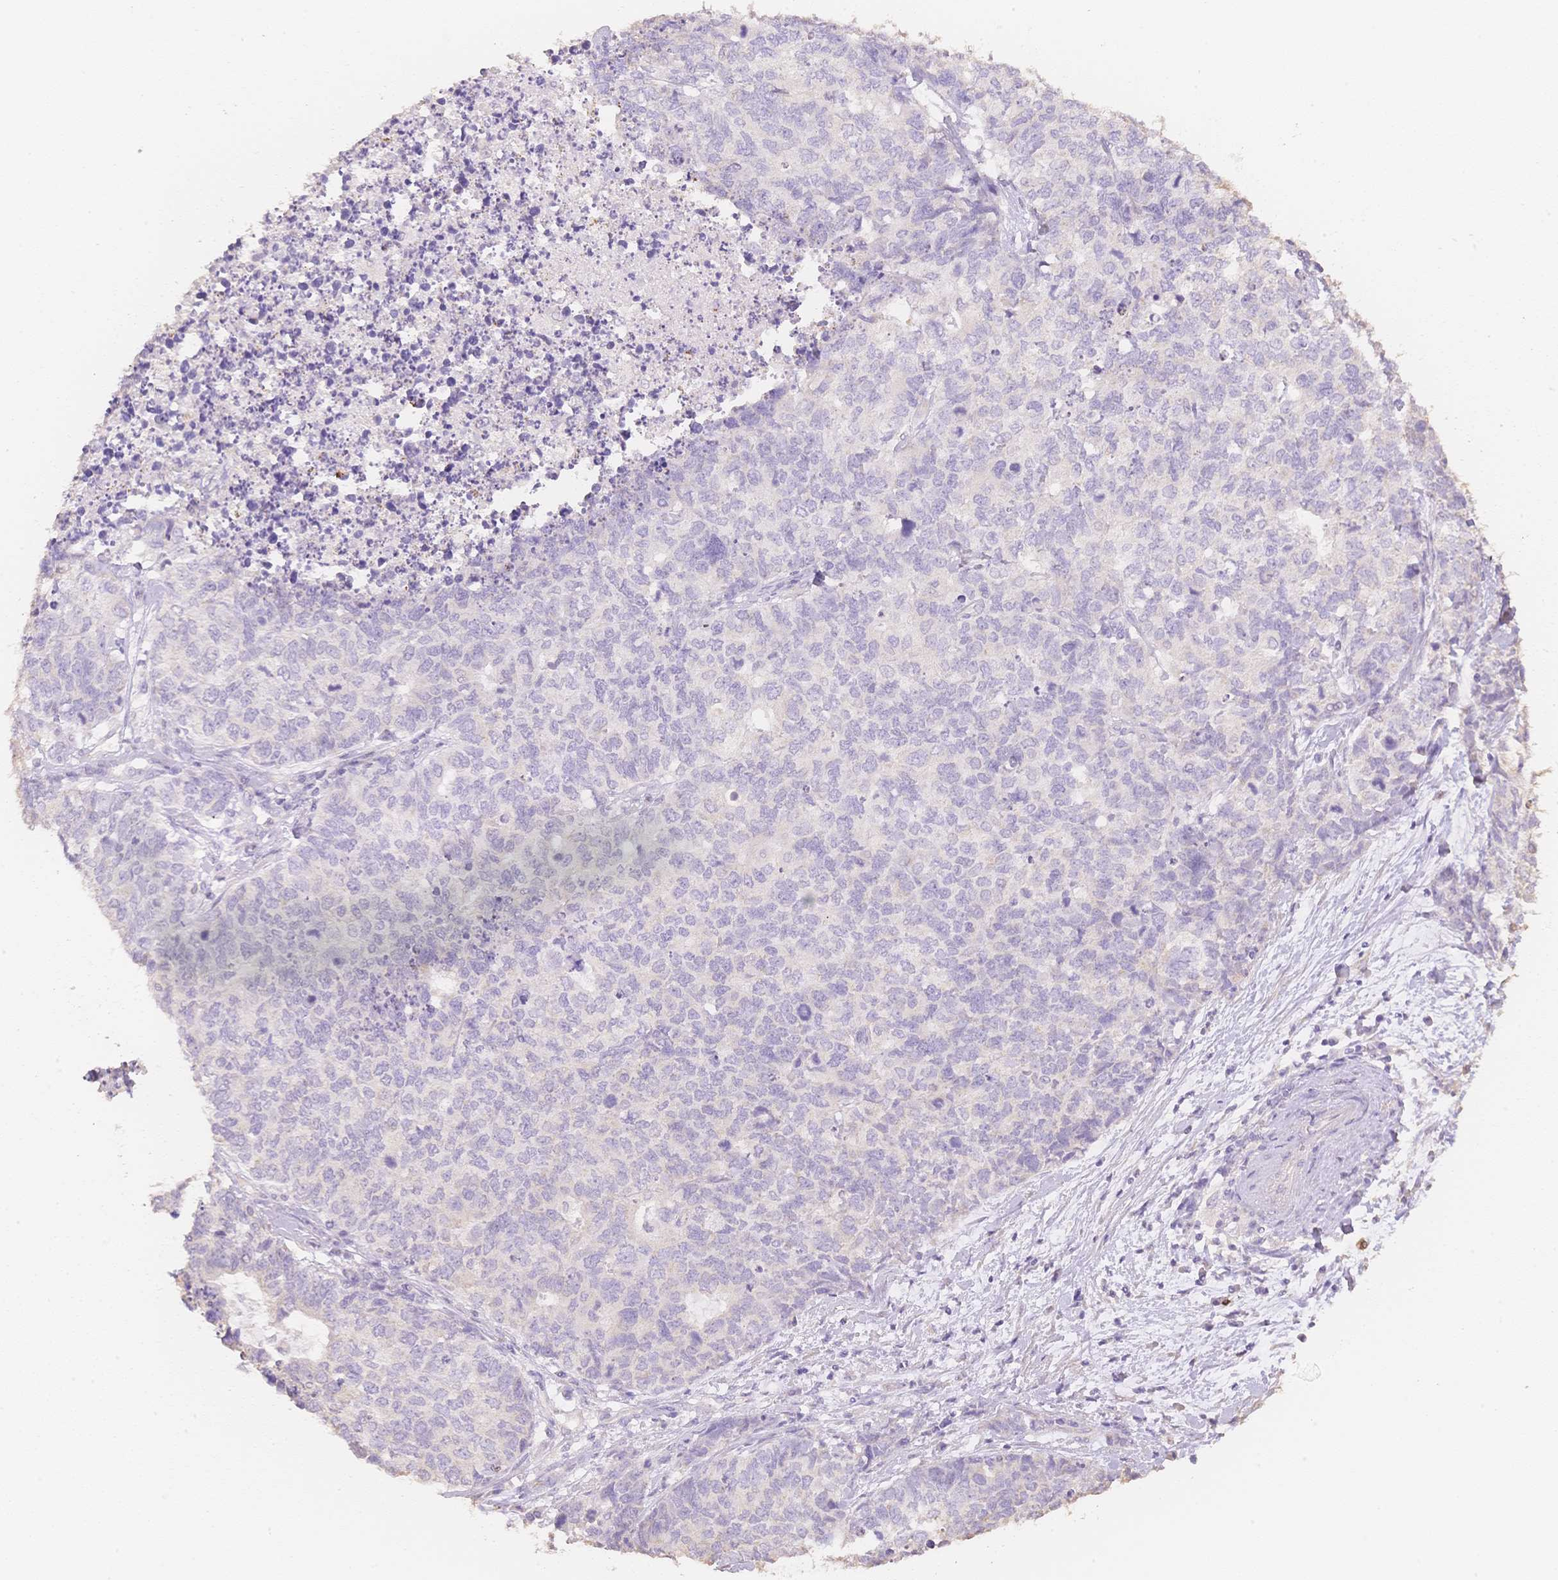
{"staining": {"intensity": "negative", "quantity": "none", "location": "none"}, "tissue": "cervical cancer", "cell_type": "Tumor cells", "image_type": "cancer", "snomed": [{"axis": "morphology", "description": "Squamous cell carcinoma, NOS"}, {"axis": "topography", "description": "Cervix"}], "caption": "This is a photomicrograph of IHC staining of cervical squamous cell carcinoma, which shows no positivity in tumor cells.", "gene": "MBOAT7", "patient": {"sex": "female", "age": 63}}